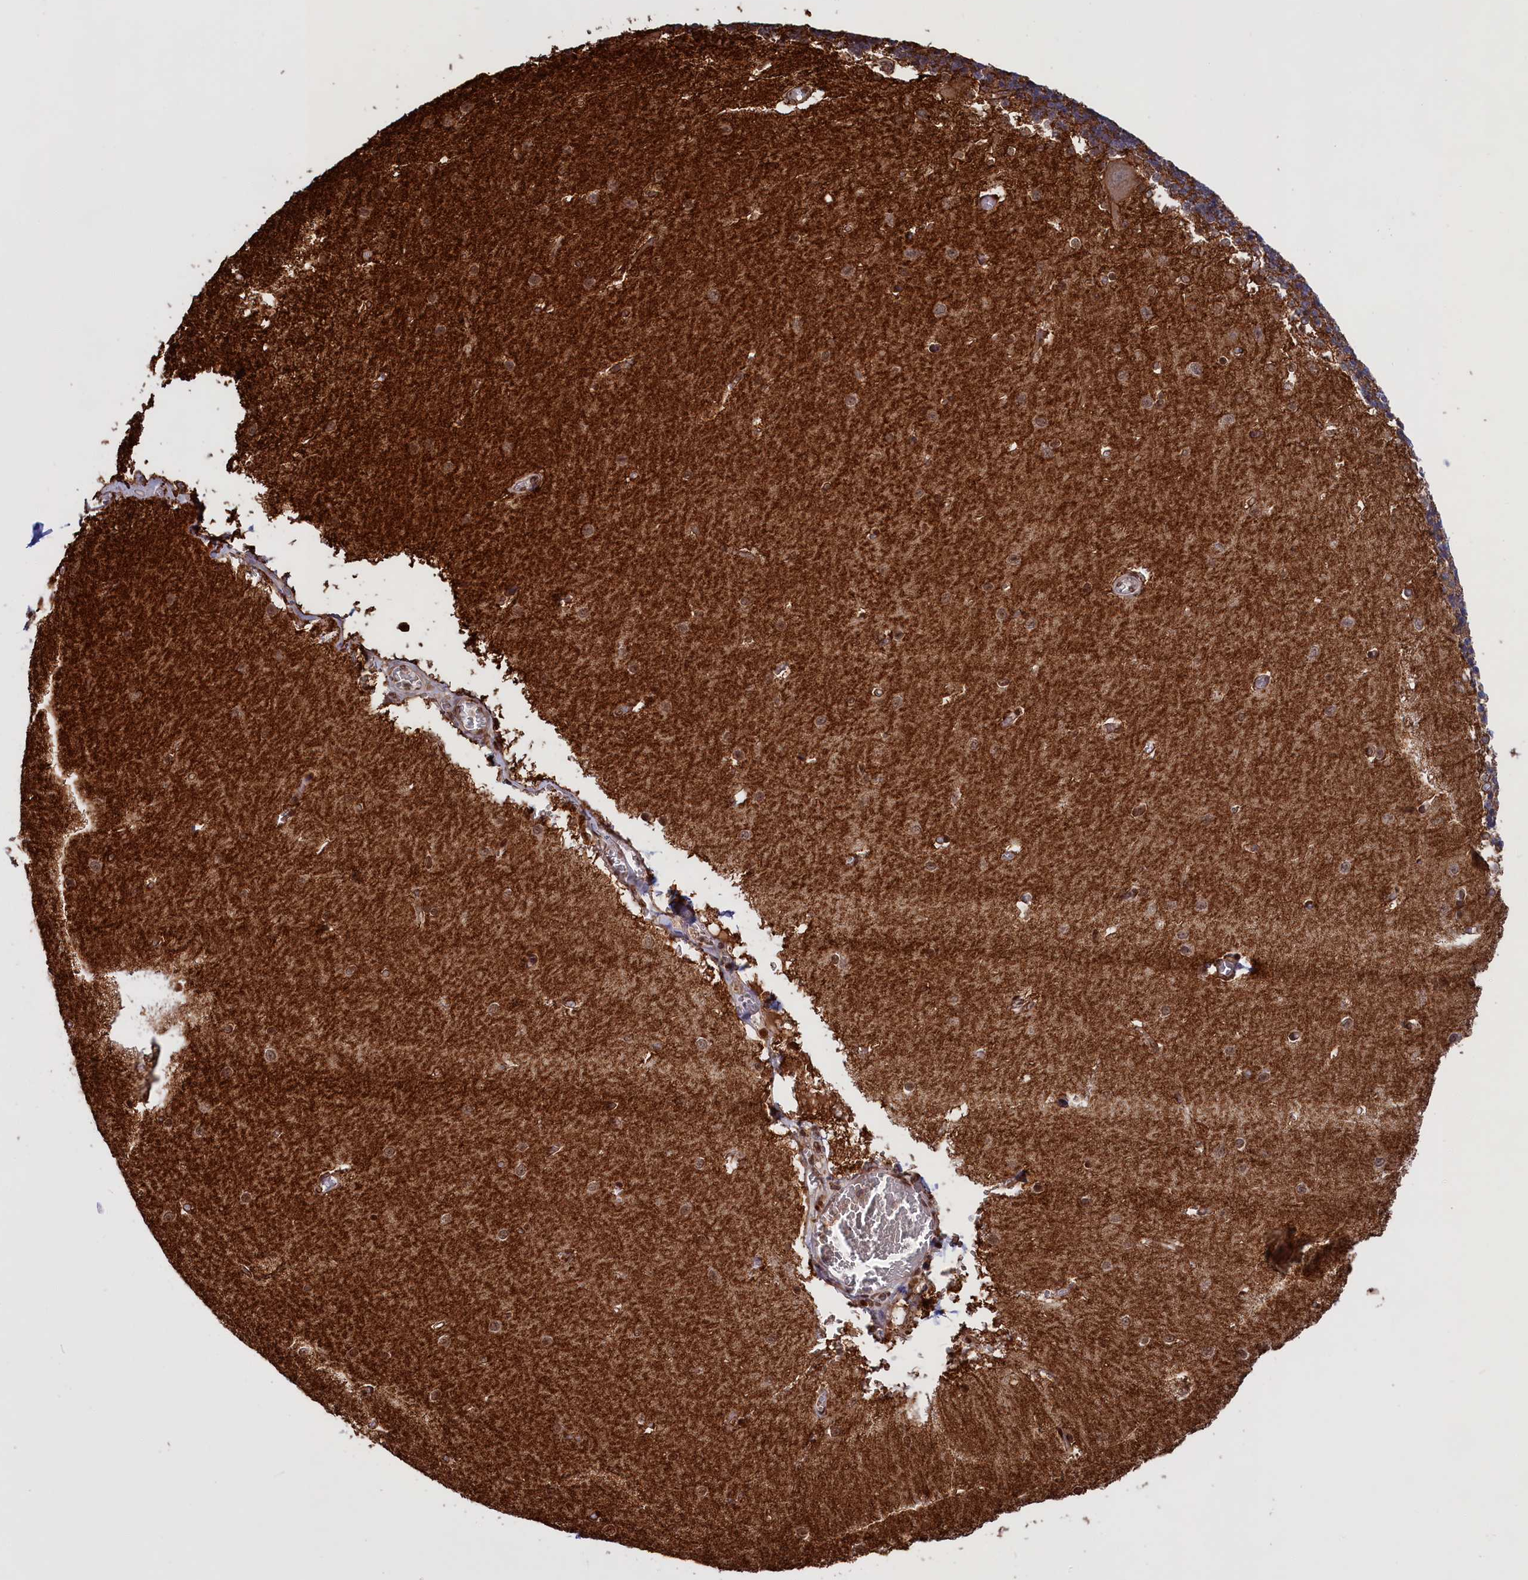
{"staining": {"intensity": "strong", "quantity": ">75%", "location": "cytoplasmic/membranous"}, "tissue": "cerebellum", "cell_type": "Cells in granular layer", "image_type": "normal", "snomed": [{"axis": "morphology", "description": "Normal tissue, NOS"}, {"axis": "topography", "description": "Cerebellum"}], "caption": "Brown immunohistochemical staining in unremarkable human cerebellum shows strong cytoplasmic/membranous staining in about >75% of cells in granular layer. (DAB IHC, brown staining for protein, blue staining for nuclei).", "gene": "DENND1B", "patient": {"sex": "male", "age": 37}}